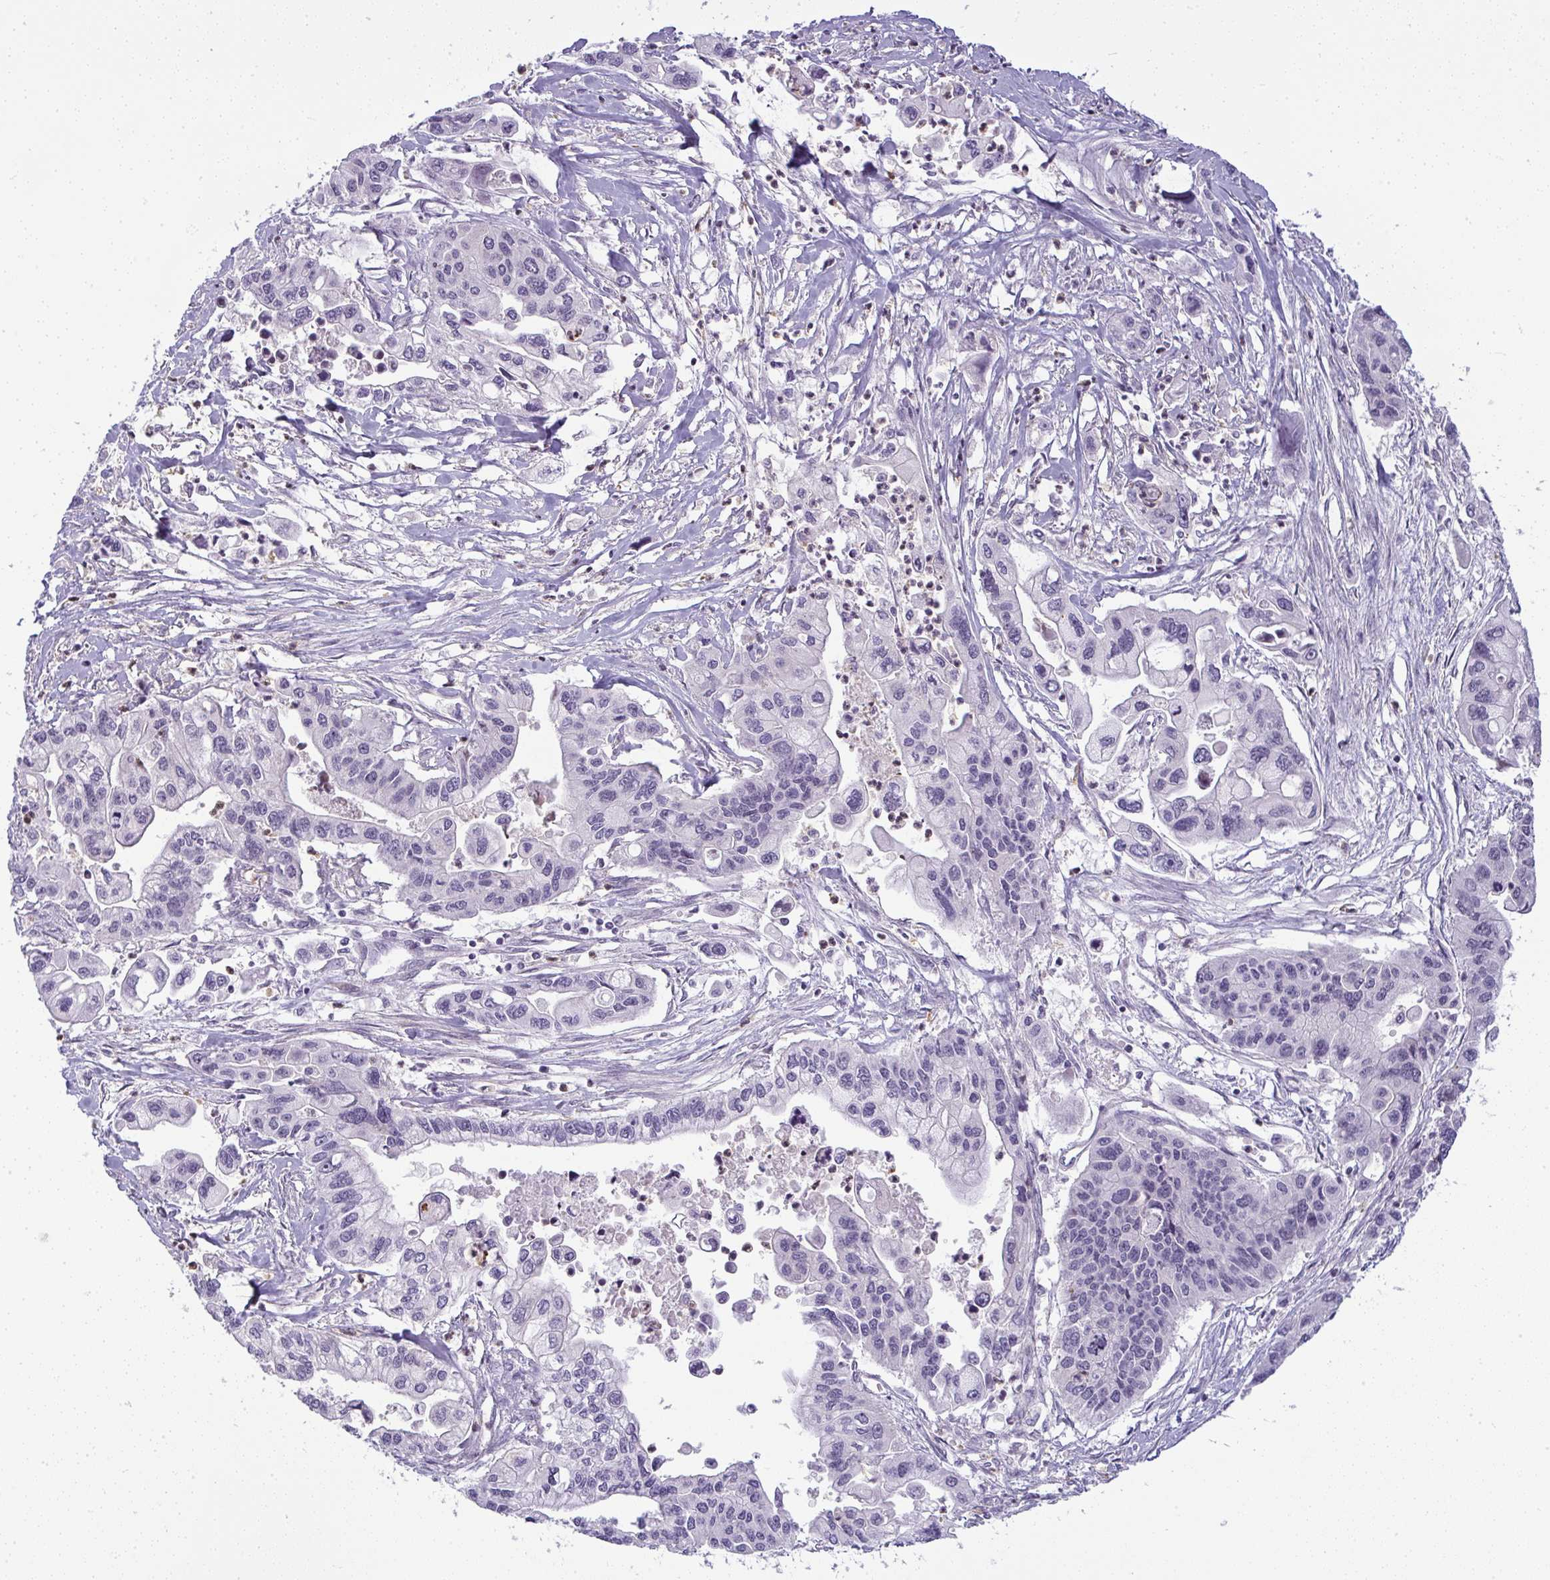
{"staining": {"intensity": "negative", "quantity": "none", "location": "none"}, "tissue": "pancreatic cancer", "cell_type": "Tumor cells", "image_type": "cancer", "snomed": [{"axis": "morphology", "description": "Adenocarcinoma, NOS"}, {"axis": "topography", "description": "Pancreas"}], "caption": "An image of pancreatic adenocarcinoma stained for a protein shows no brown staining in tumor cells. The staining was performed using DAB to visualize the protein expression in brown, while the nuclei were stained in blue with hematoxylin (Magnification: 20x).", "gene": "DZIP1", "patient": {"sex": "male", "age": 62}}